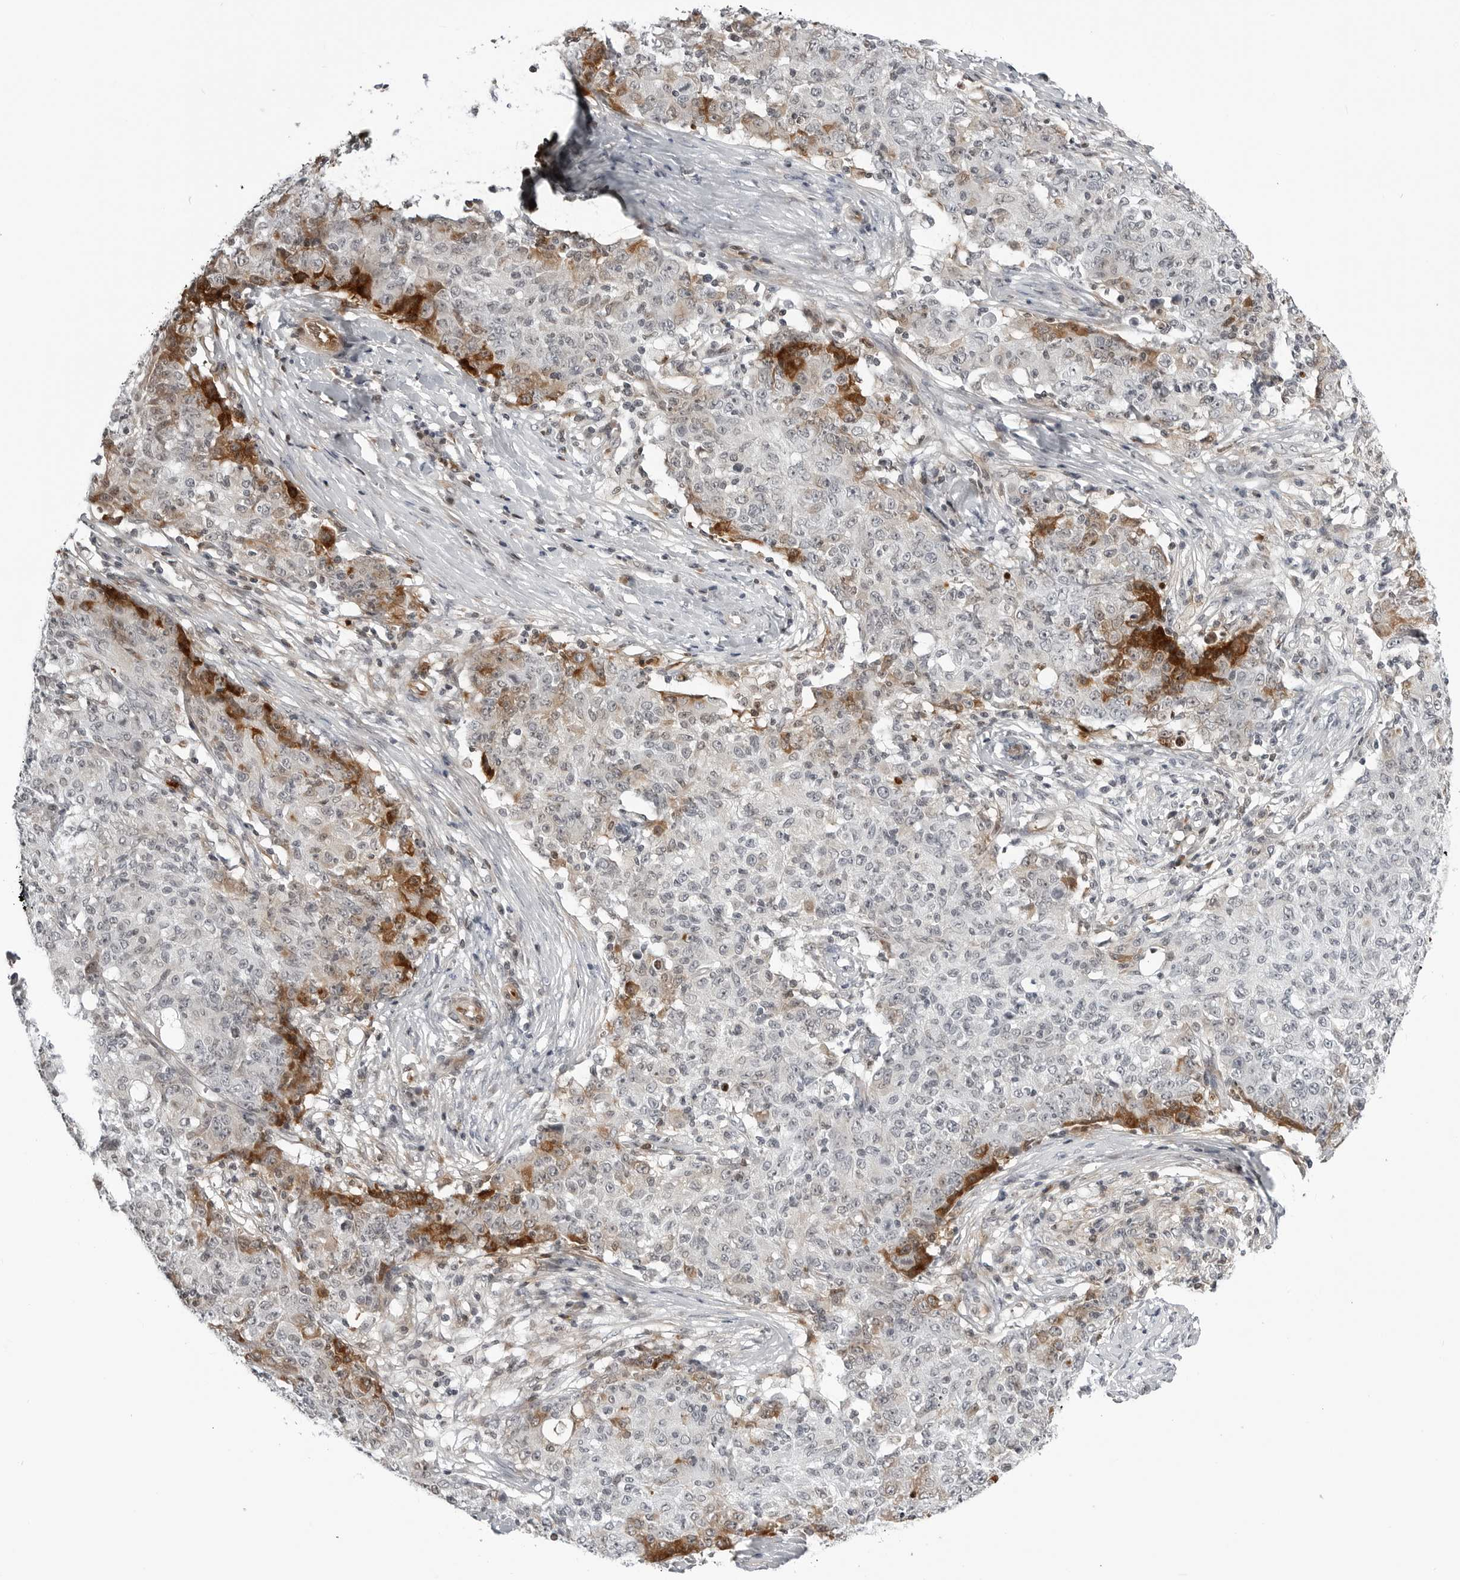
{"staining": {"intensity": "strong", "quantity": "<25%", "location": "cytoplasmic/membranous"}, "tissue": "ovarian cancer", "cell_type": "Tumor cells", "image_type": "cancer", "snomed": [{"axis": "morphology", "description": "Carcinoma, endometroid"}, {"axis": "topography", "description": "Ovary"}], "caption": "Immunohistochemical staining of human ovarian endometroid carcinoma demonstrates medium levels of strong cytoplasmic/membranous expression in about <25% of tumor cells.", "gene": "CXCR5", "patient": {"sex": "female", "age": 42}}